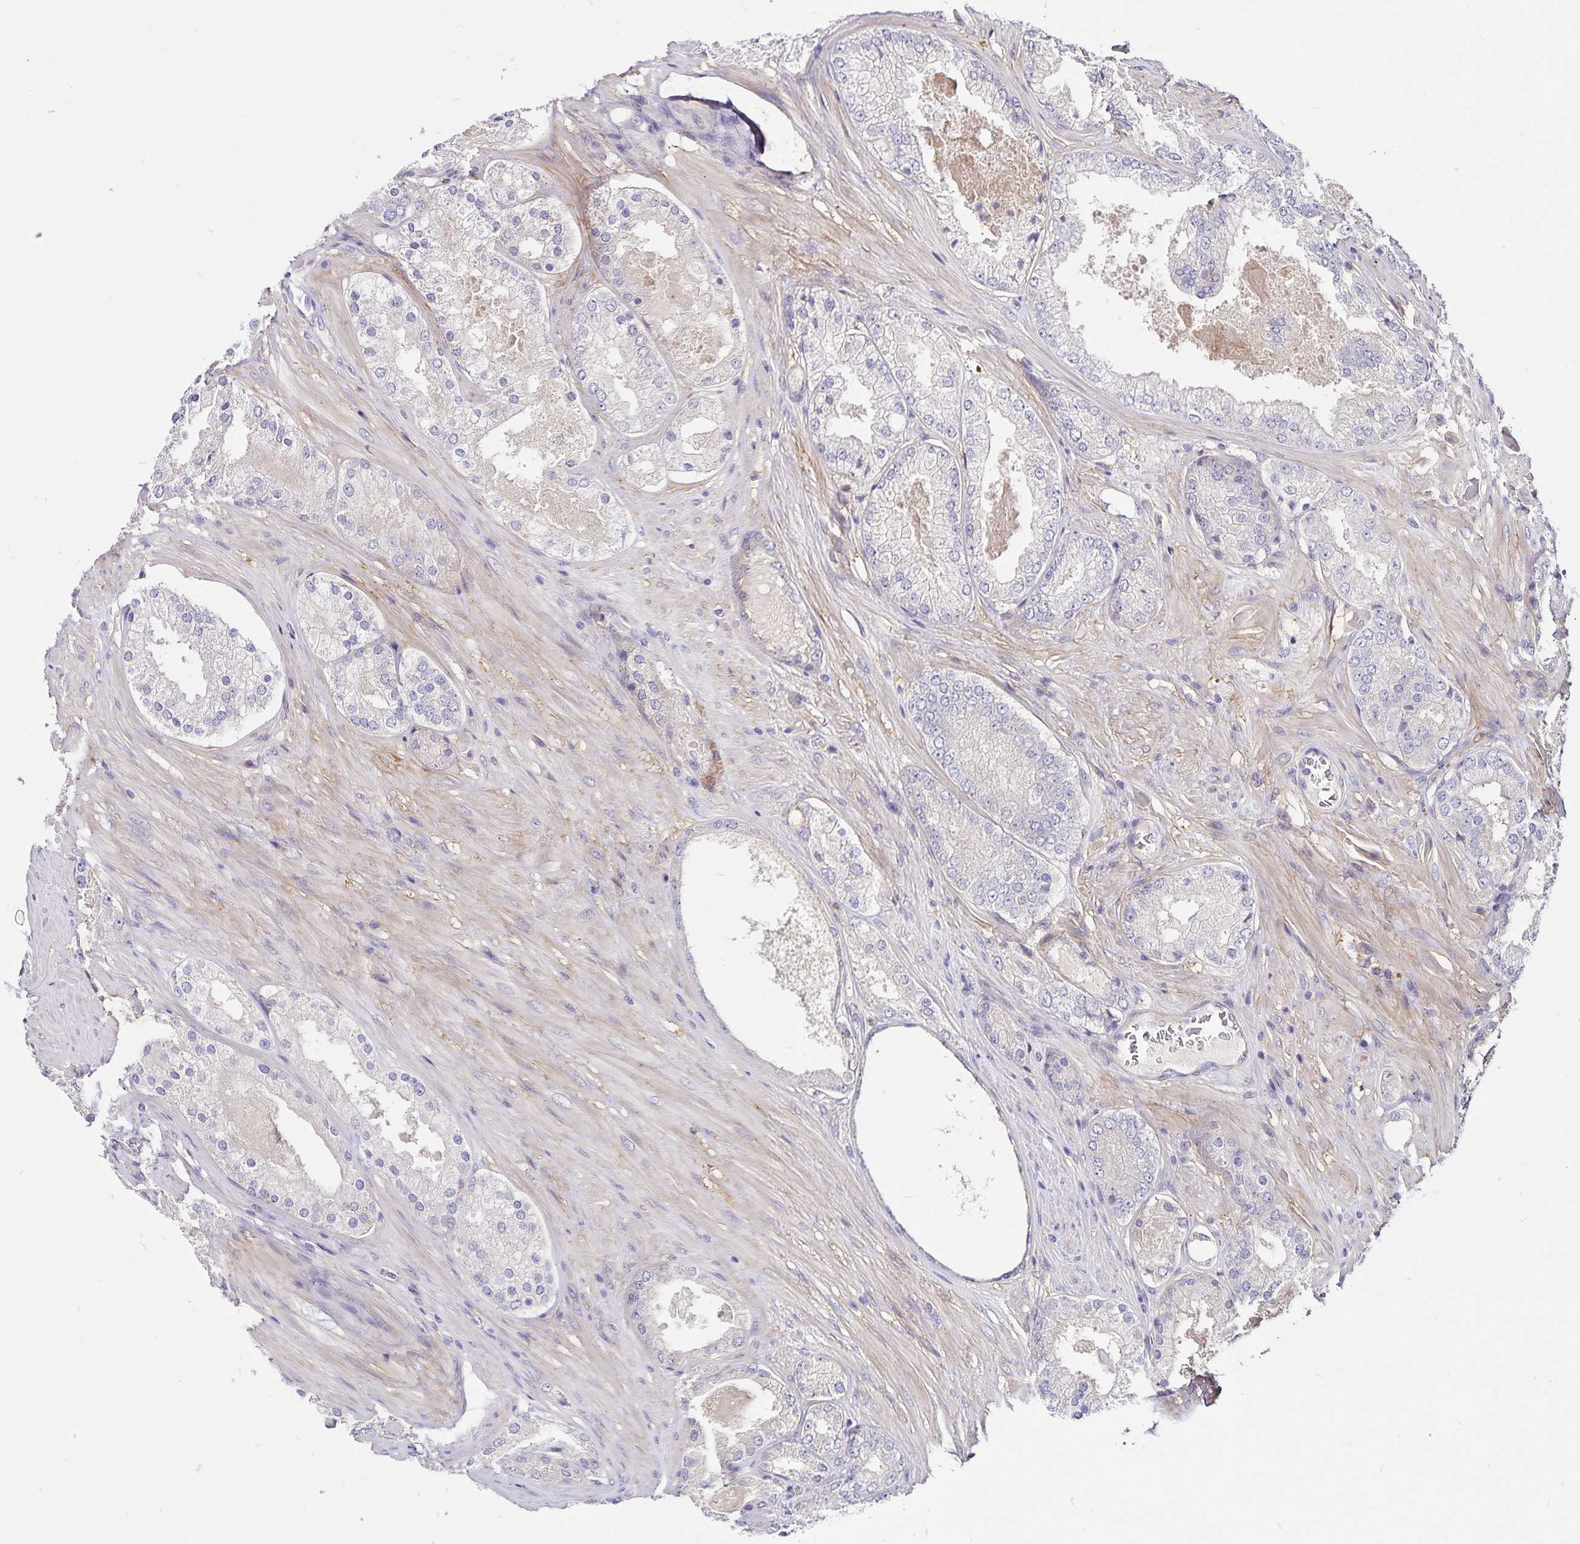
{"staining": {"intensity": "negative", "quantity": "none", "location": "none"}, "tissue": "prostate cancer", "cell_type": "Tumor cells", "image_type": "cancer", "snomed": [{"axis": "morphology", "description": "Adenocarcinoma, Low grade"}, {"axis": "topography", "description": "Prostate"}], "caption": "Micrograph shows no significant protein positivity in tumor cells of prostate cancer (adenocarcinoma (low-grade)). Brightfield microscopy of immunohistochemistry (IHC) stained with DAB (brown) and hematoxylin (blue), captured at high magnification.", "gene": "GNG12", "patient": {"sex": "male", "age": 68}}